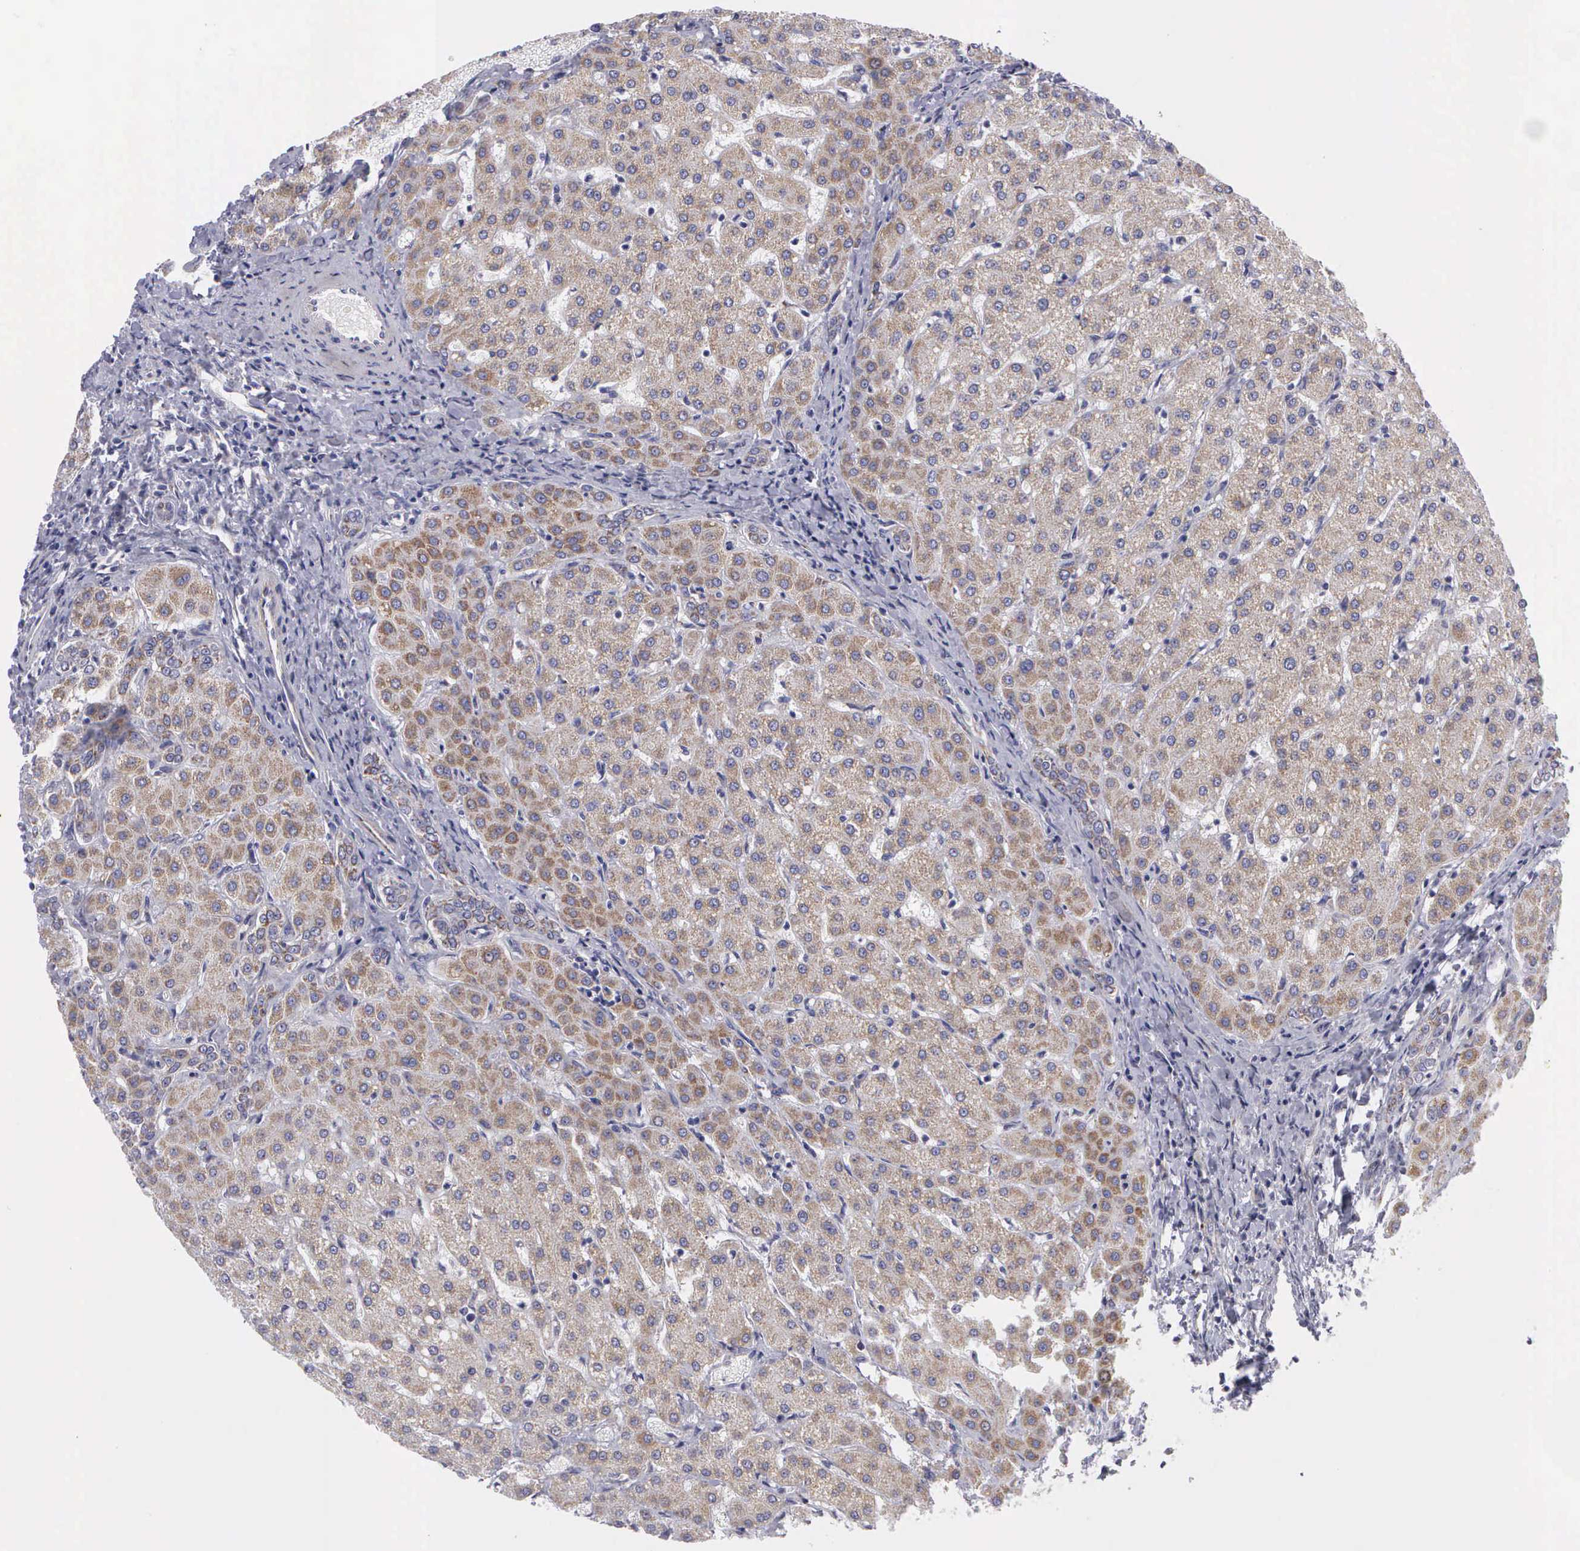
{"staining": {"intensity": "weak", "quantity": "25%-75%", "location": "cytoplasmic/membranous"}, "tissue": "liver", "cell_type": "Hepatocytes", "image_type": "normal", "snomed": [{"axis": "morphology", "description": "Normal tissue, NOS"}, {"axis": "topography", "description": "Liver"}], "caption": "Immunohistochemistry (IHC) photomicrograph of unremarkable liver: liver stained using IHC exhibits low levels of weak protein expression localized specifically in the cytoplasmic/membranous of hepatocytes, appearing as a cytoplasmic/membranous brown color.", "gene": "SYNJ2BP", "patient": {"sex": "female", "age": 27}}